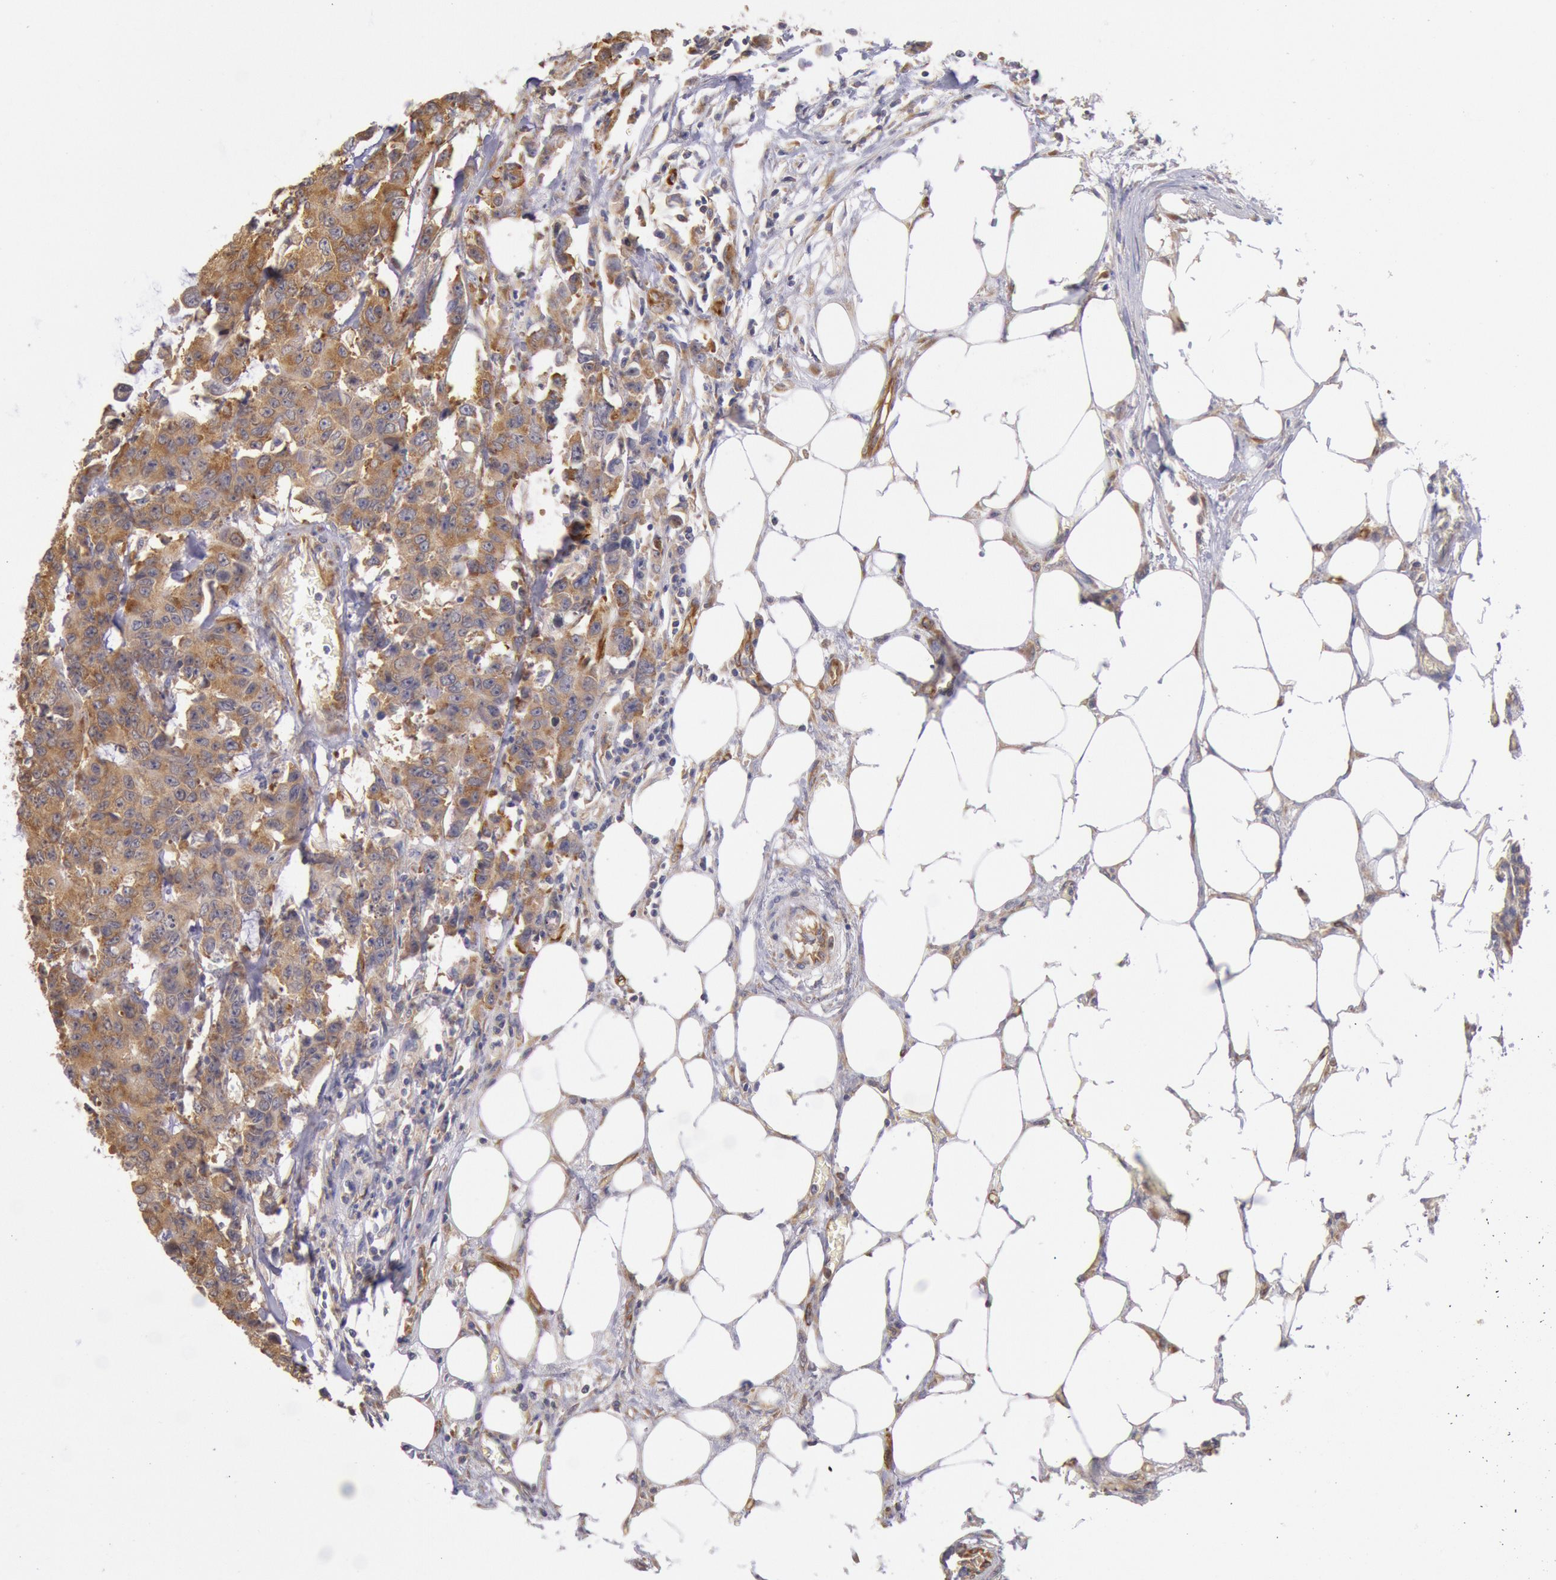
{"staining": {"intensity": "moderate", "quantity": ">75%", "location": "cytoplasmic/membranous"}, "tissue": "colorectal cancer", "cell_type": "Tumor cells", "image_type": "cancer", "snomed": [{"axis": "morphology", "description": "Adenocarcinoma, NOS"}, {"axis": "topography", "description": "Colon"}], "caption": "Human colorectal adenocarcinoma stained with a protein marker displays moderate staining in tumor cells.", "gene": "DRG1", "patient": {"sex": "female", "age": 86}}